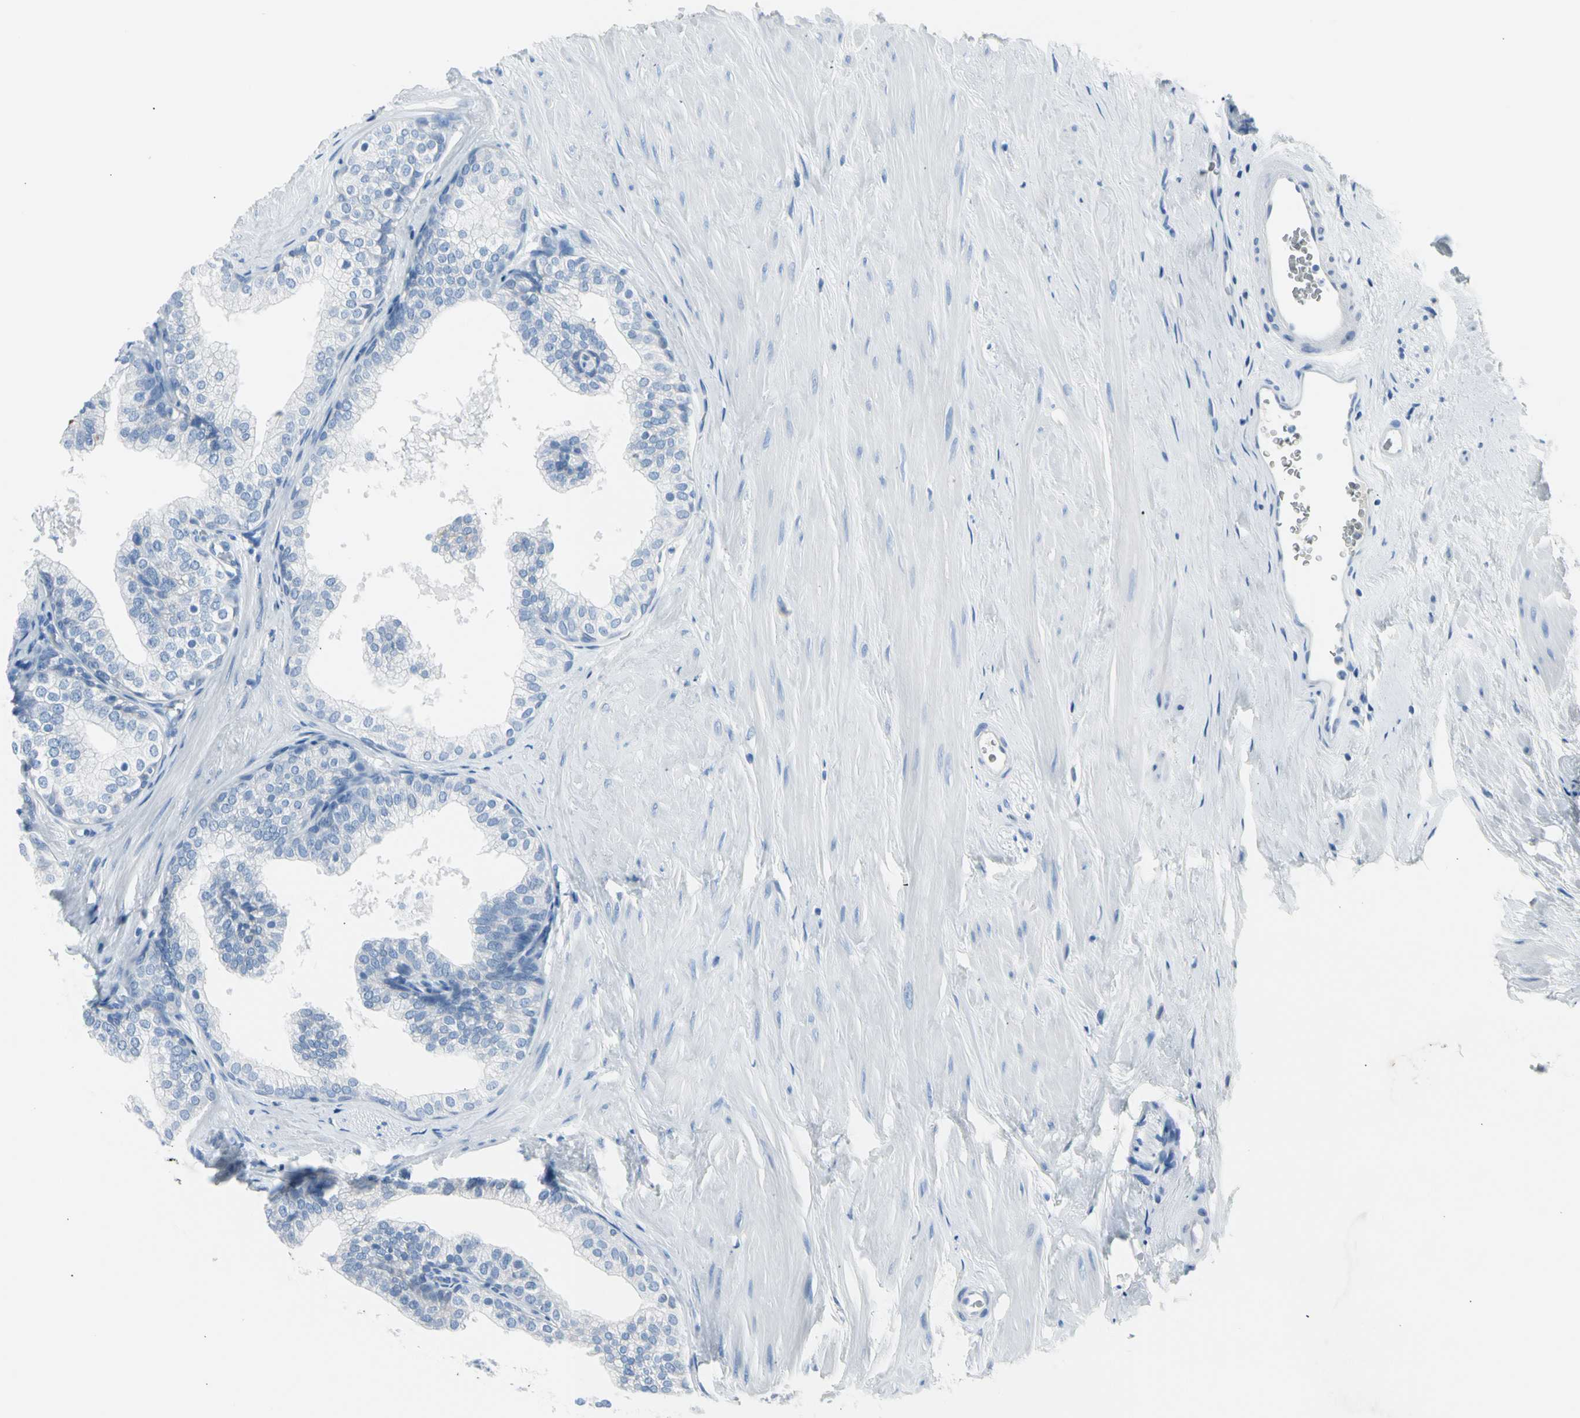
{"staining": {"intensity": "negative", "quantity": "none", "location": "none"}, "tissue": "prostate", "cell_type": "Glandular cells", "image_type": "normal", "snomed": [{"axis": "morphology", "description": "Normal tissue, NOS"}, {"axis": "topography", "description": "Prostate"}], "caption": "Immunohistochemistry micrograph of benign prostate: prostate stained with DAB shows no significant protein positivity in glandular cells.", "gene": "TPO", "patient": {"sex": "male", "age": 60}}